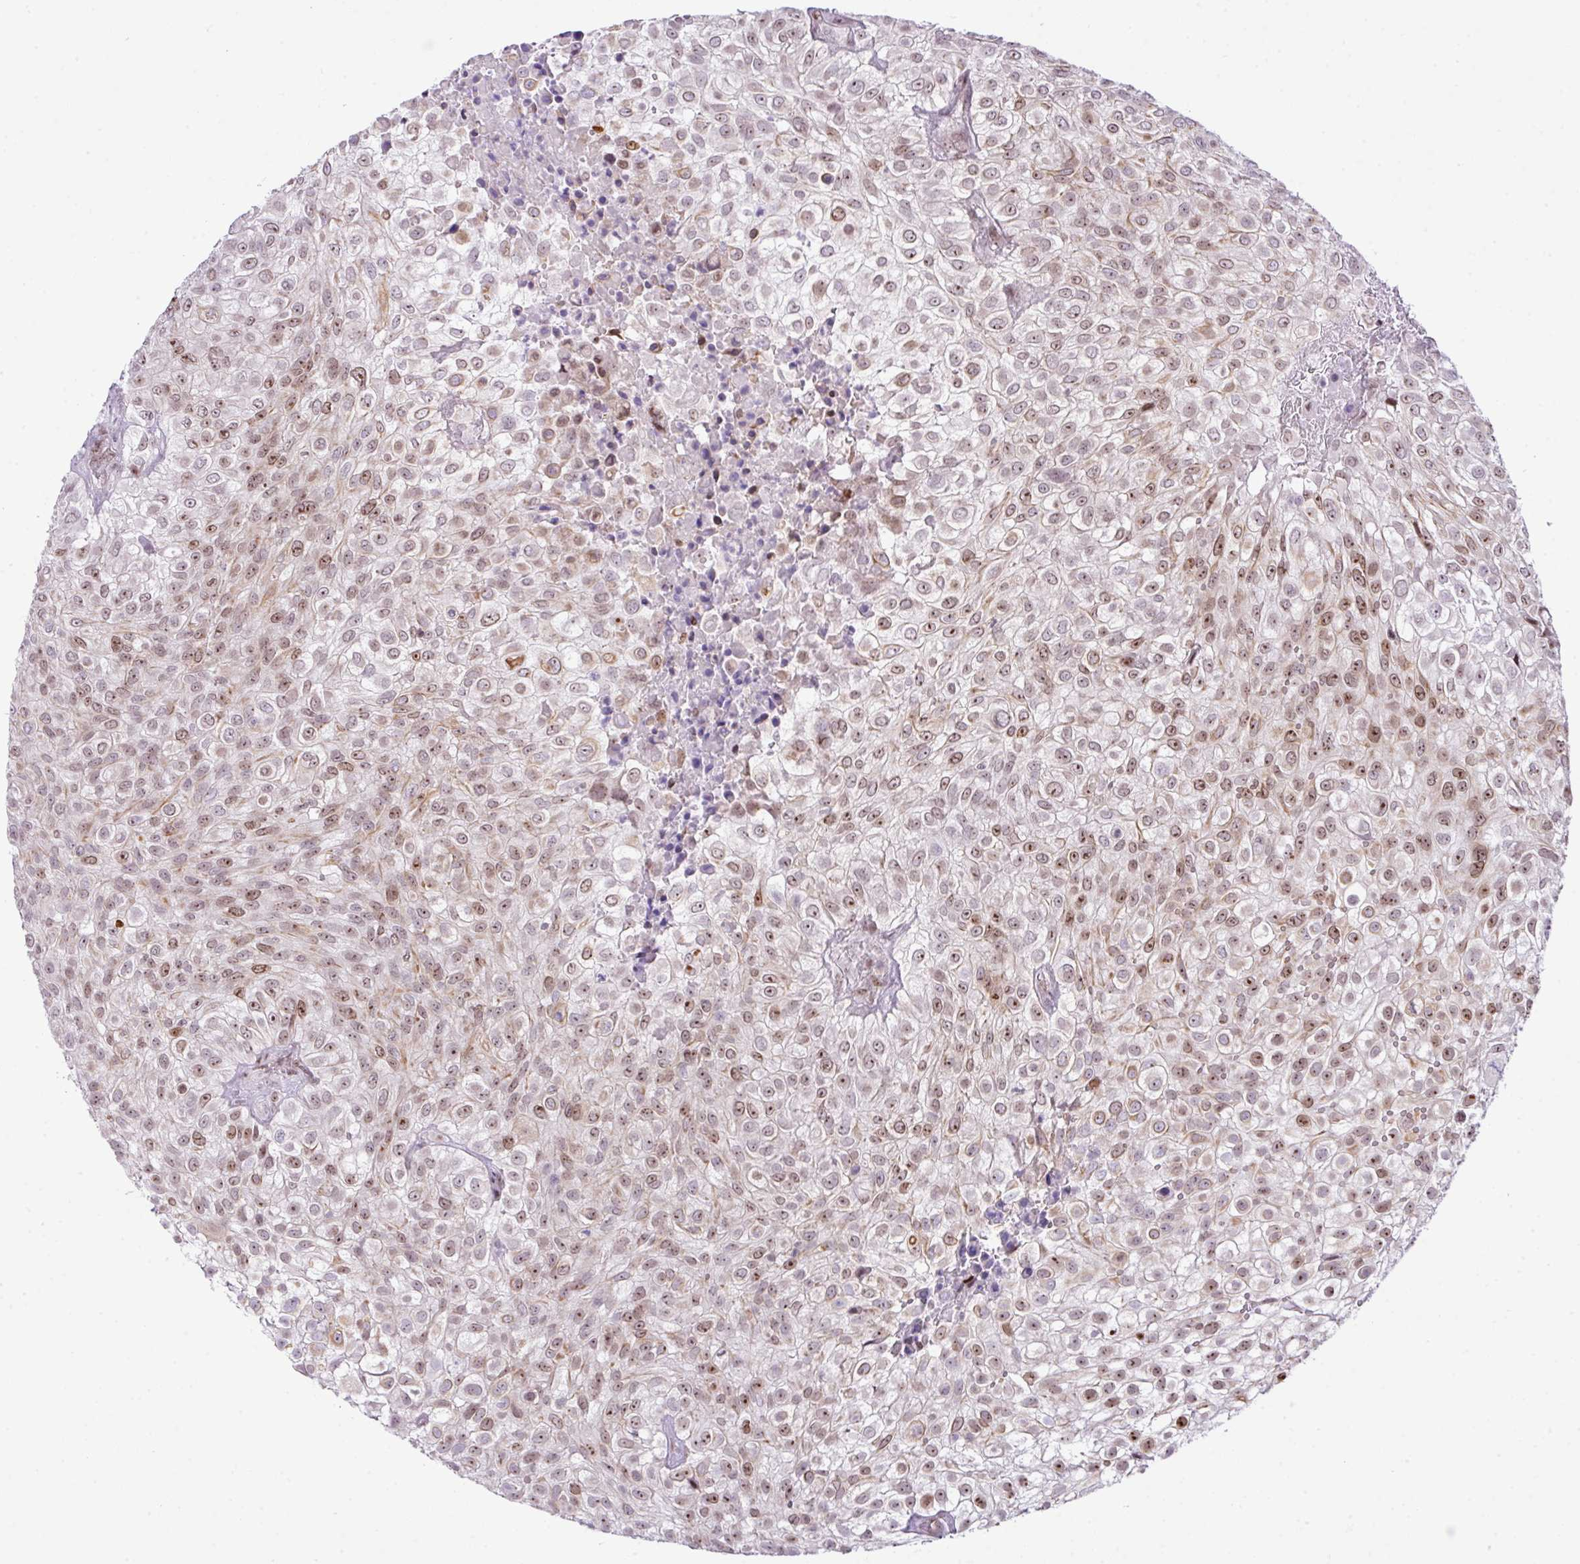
{"staining": {"intensity": "moderate", "quantity": ">75%", "location": "nuclear"}, "tissue": "urothelial cancer", "cell_type": "Tumor cells", "image_type": "cancer", "snomed": [{"axis": "morphology", "description": "Urothelial carcinoma, High grade"}, {"axis": "topography", "description": "Urinary bladder"}], "caption": "There is medium levels of moderate nuclear positivity in tumor cells of urothelial cancer, as demonstrated by immunohistochemical staining (brown color).", "gene": "CCDC137", "patient": {"sex": "male", "age": 56}}